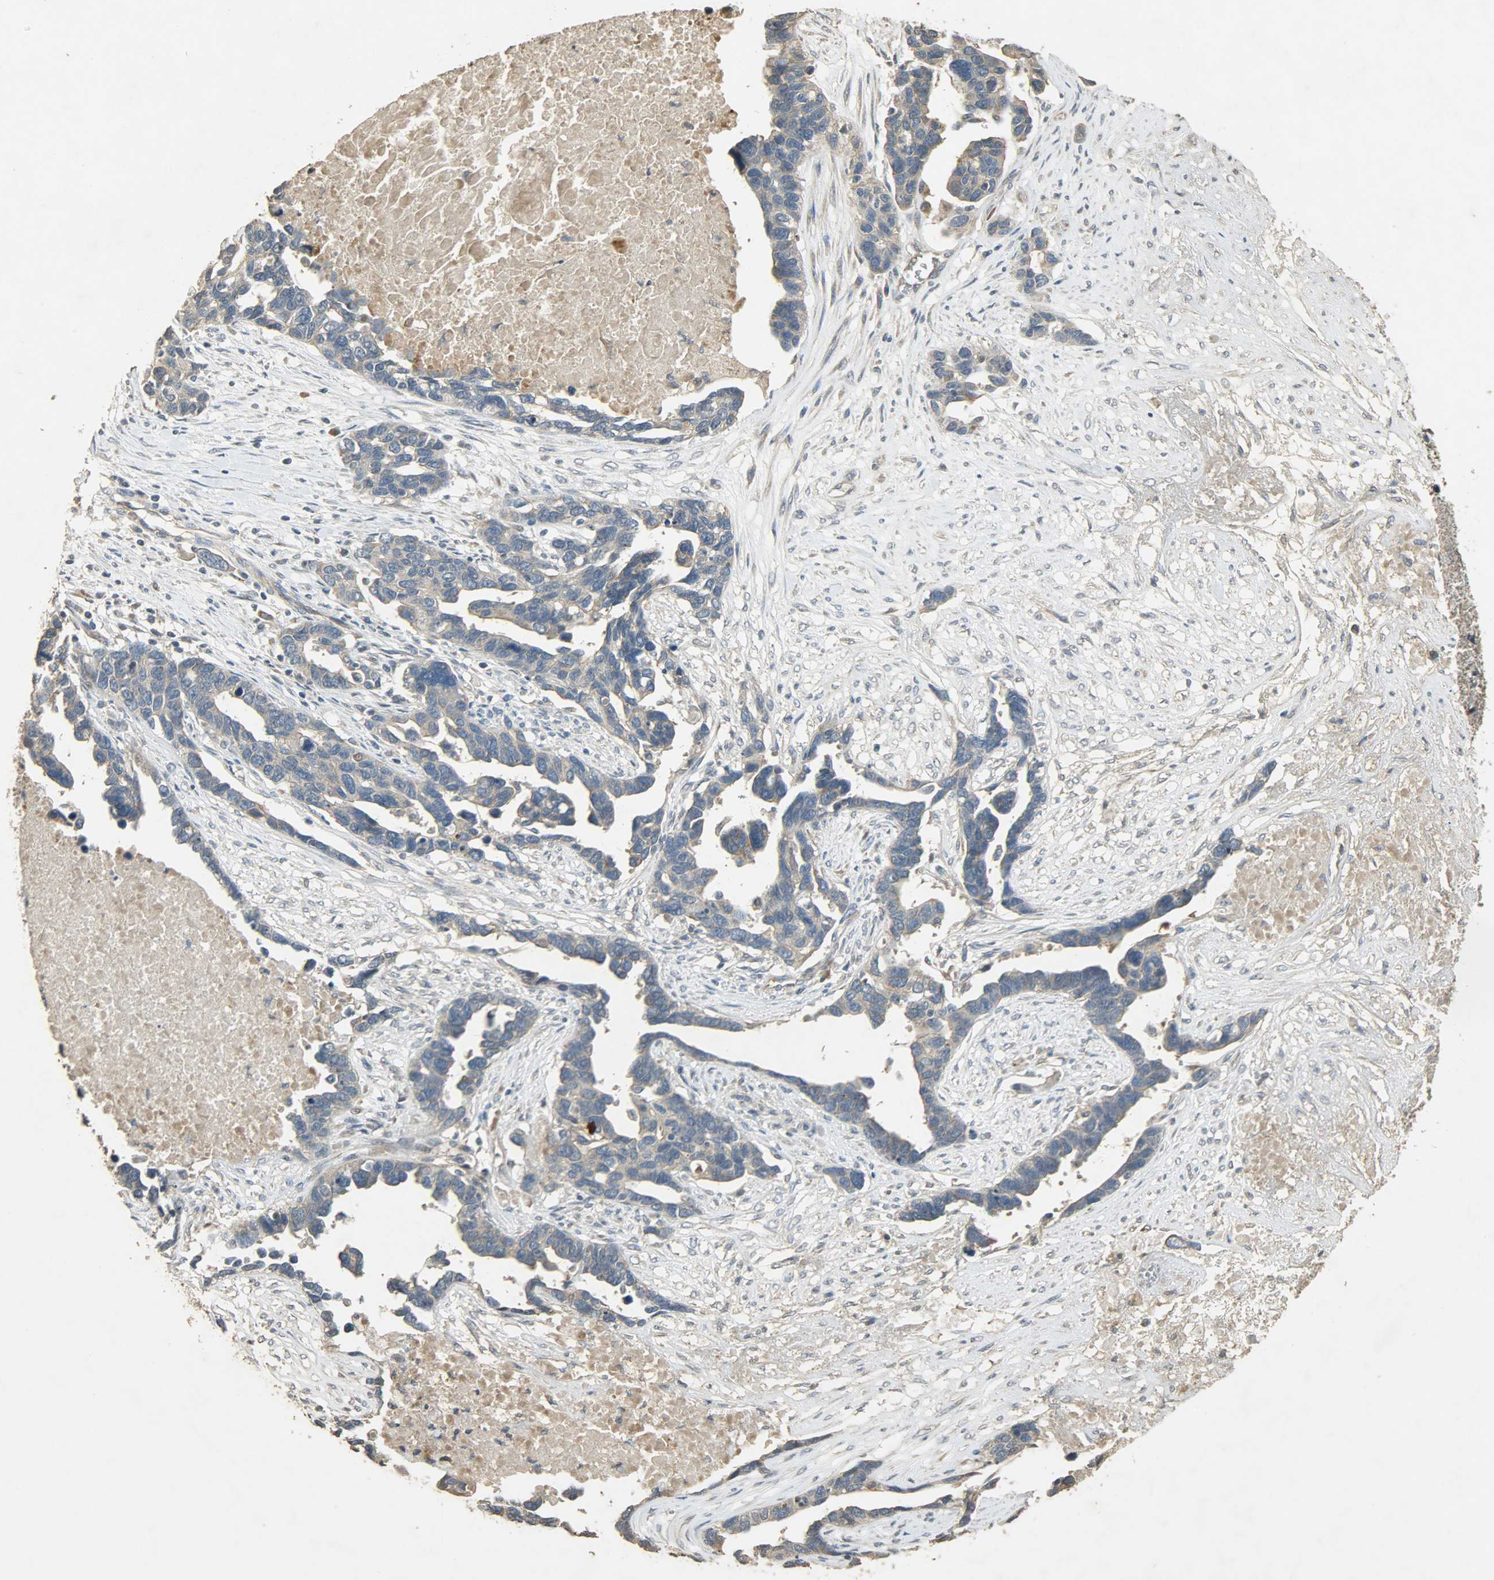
{"staining": {"intensity": "weak", "quantity": ">75%", "location": "cytoplasmic/membranous"}, "tissue": "ovarian cancer", "cell_type": "Tumor cells", "image_type": "cancer", "snomed": [{"axis": "morphology", "description": "Cystadenocarcinoma, serous, NOS"}, {"axis": "topography", "description": "Ovary"}], "caption": "Ovarian cancer stained with a brown dye shows weak cytoplasmic/membranous positive positivity in about >75% of tumor cells.", "gene": "ATP2B1", "patient": {"sex": "female", "age": 54}}